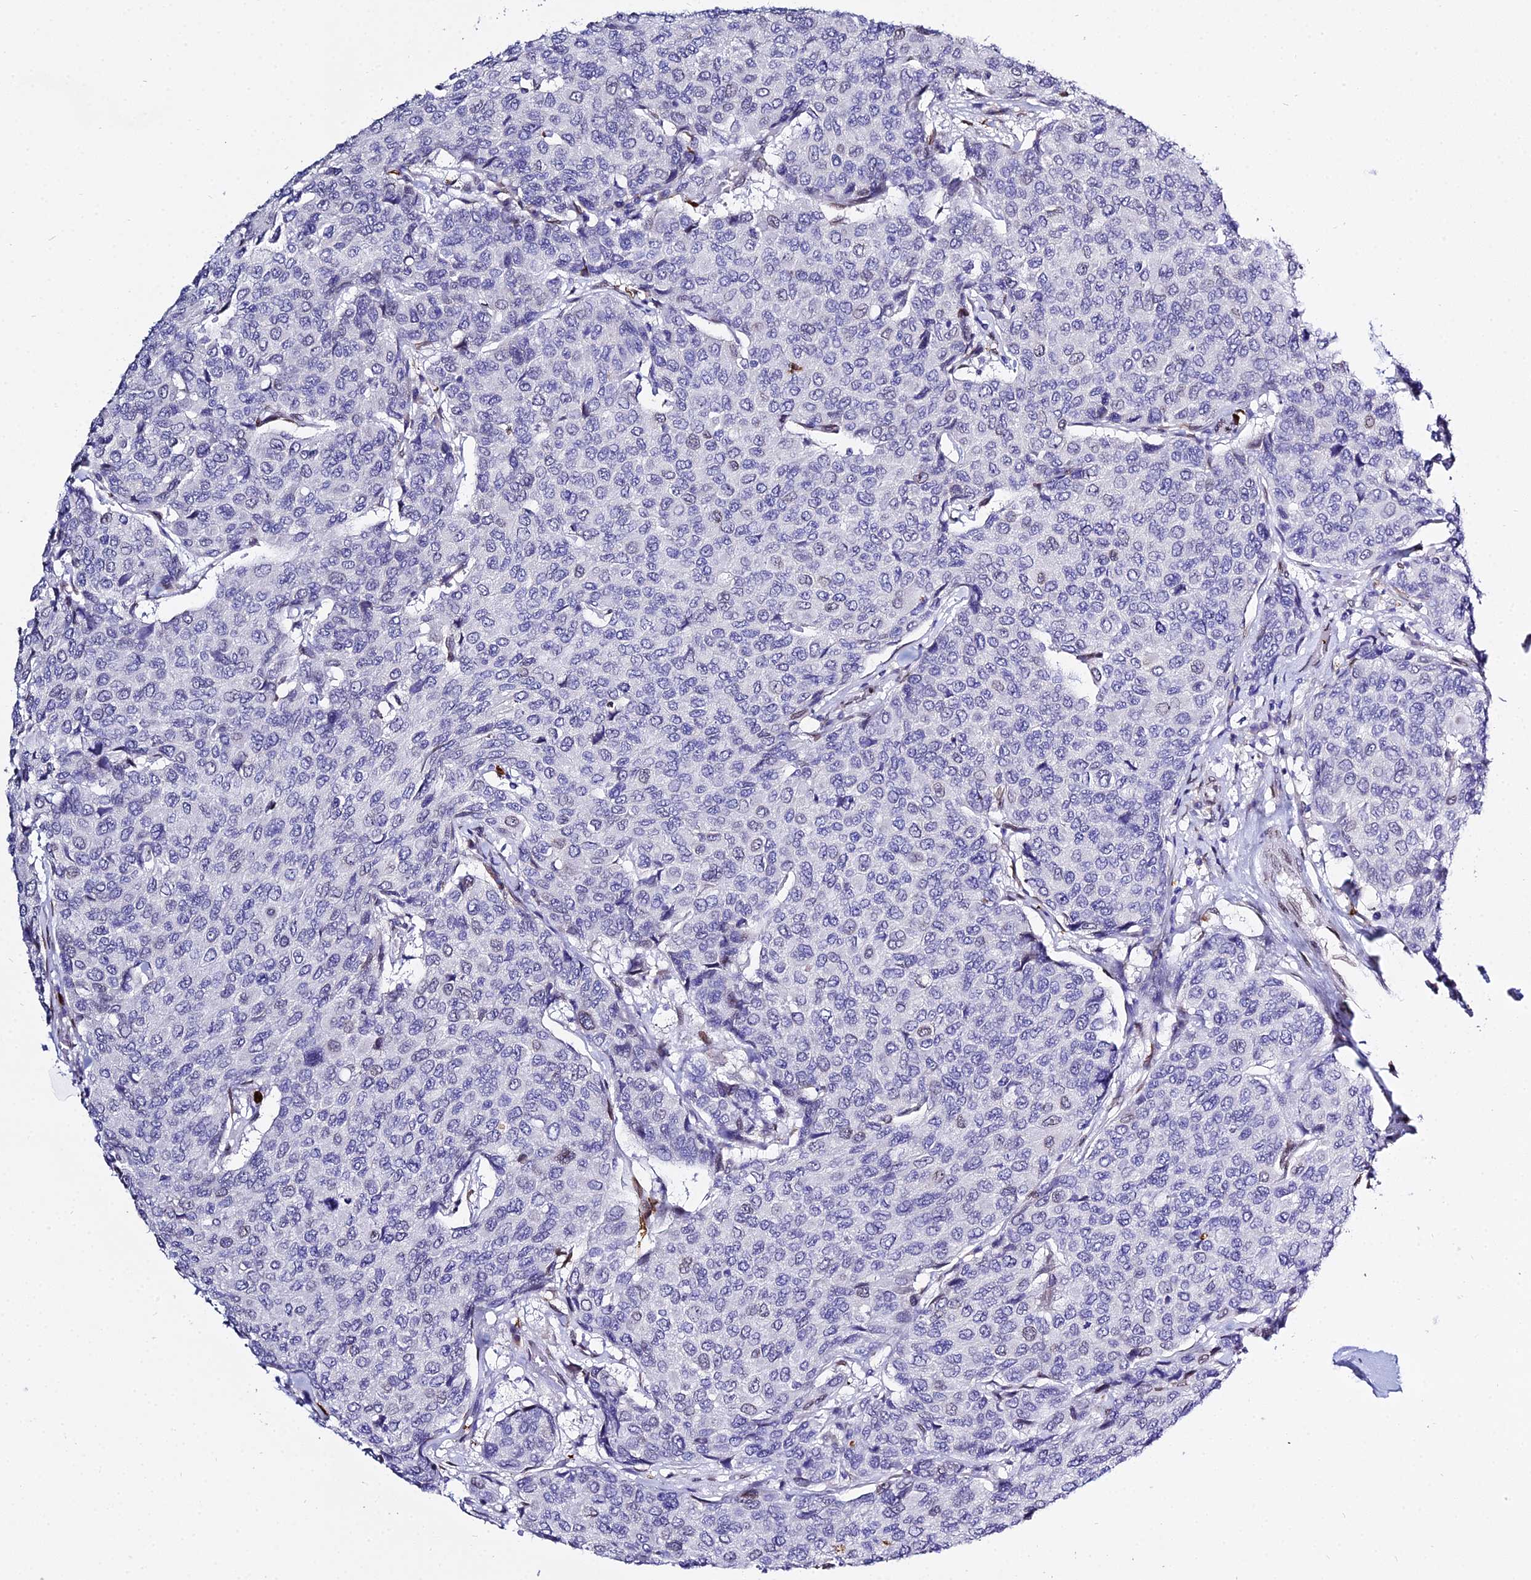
{"staining": {"intensity": "negative", "quantity": "none", "location": "none"}, "tissue": "breast cancer", "cell_type": "Tumor cells", "image_type": "cancer", "snomed": [{"axis": "morphology", "description": "Duct carcinoma"}, {"axis": "topography", "description": "Breast"}], "caption": "This is an immunohistochemistry photomicrograph of human invasive ductal carcinoma (breast). There is no expression in tumor cells.", "gene": "MCM10", "patient": {"sex": "female", "age": 55}}